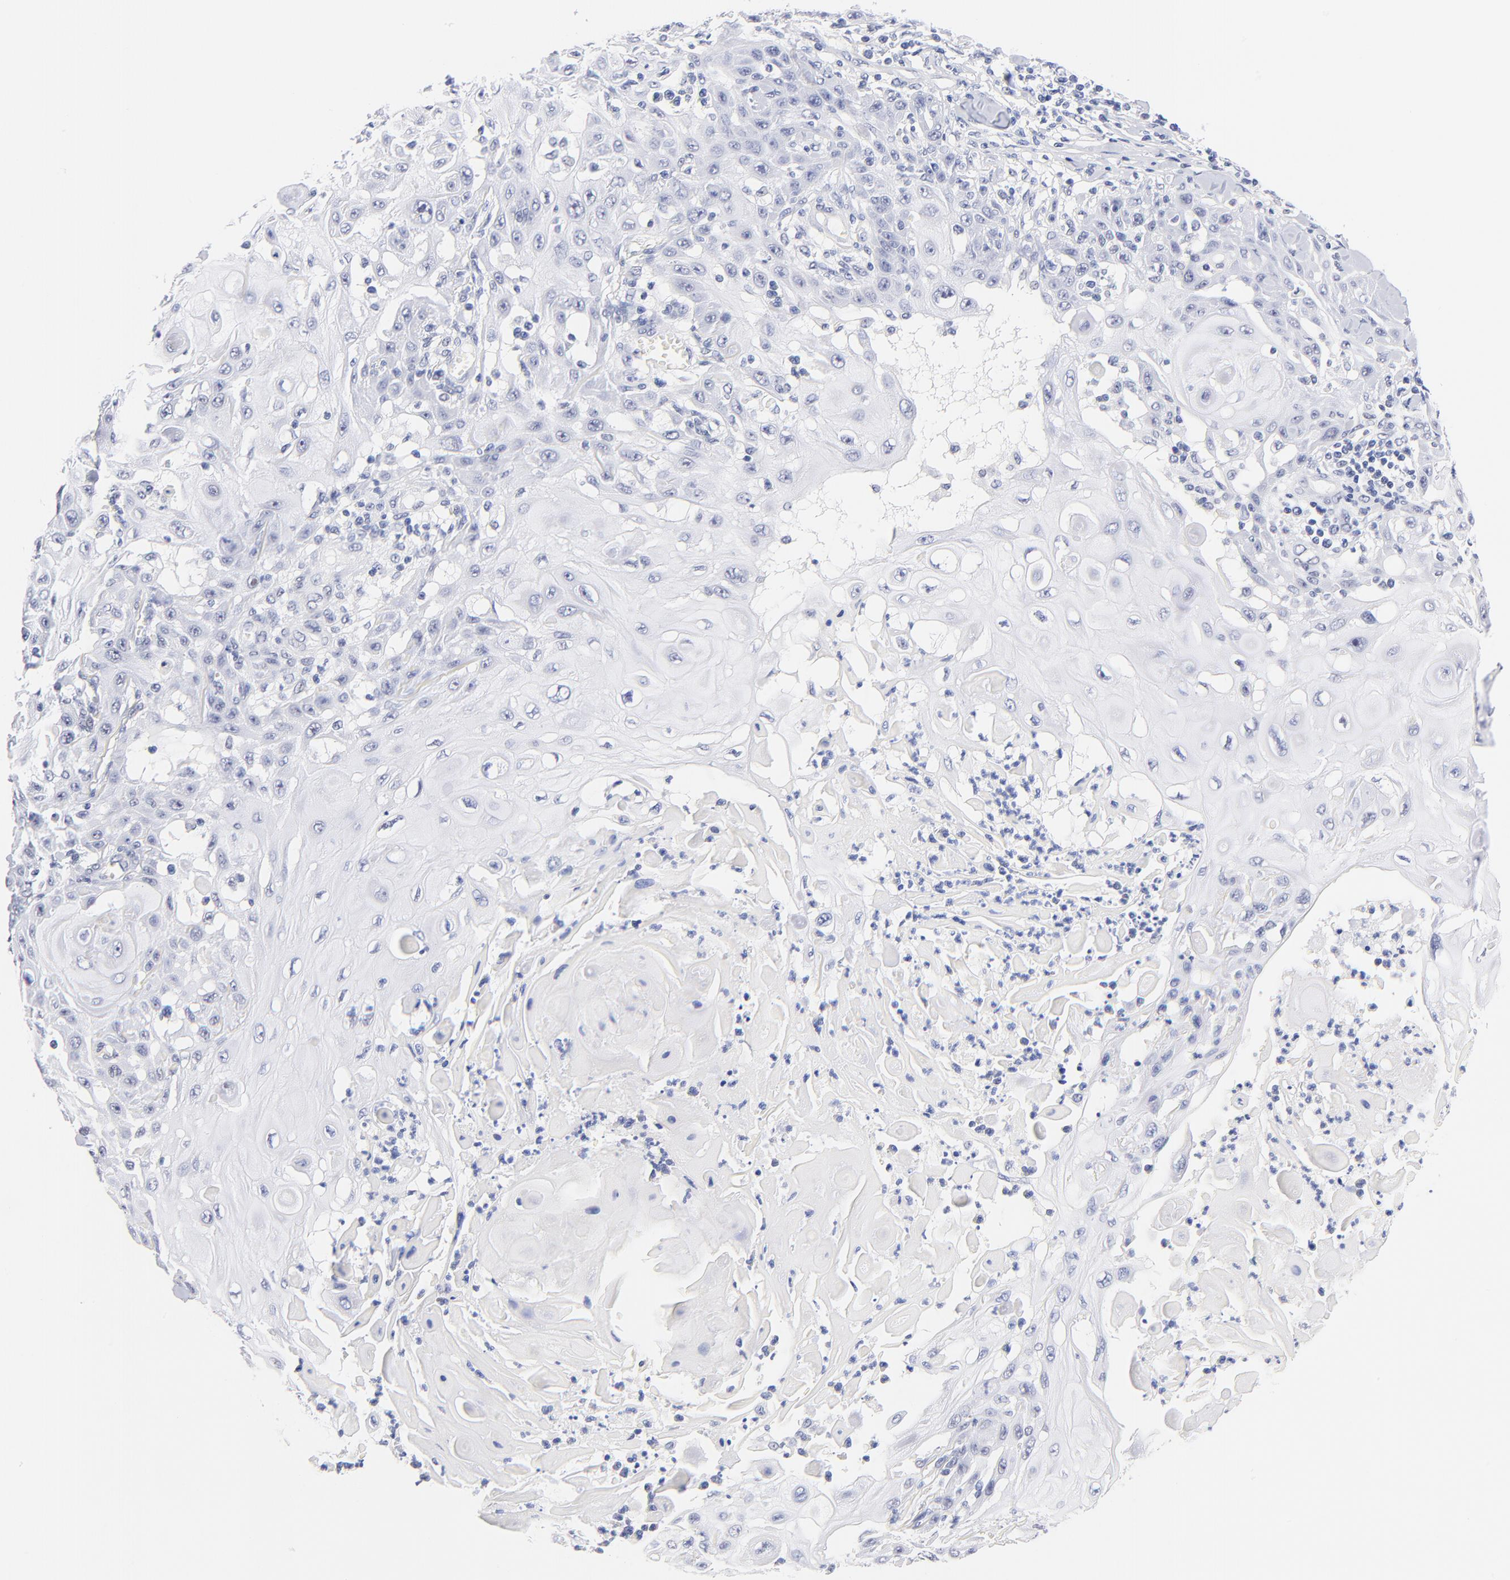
{"staining": {"intensity": "negative", "quantity": "none", "location": "none"}, "tissue": "skin cancer", "cell_type": "Tumor cells", "image_type": "cancer", "snomed": [{"axis": "morphology", "description": "Squamous cell carcinoma, NOS"}, {"axis": "topography", "description": "Skin"}], "caption": "Tumor cells show no significant staining in skin cancer (squamous cell carcinoma).", "gene": "ZNF74", "patient": {"sex": "male", "age": 24}}